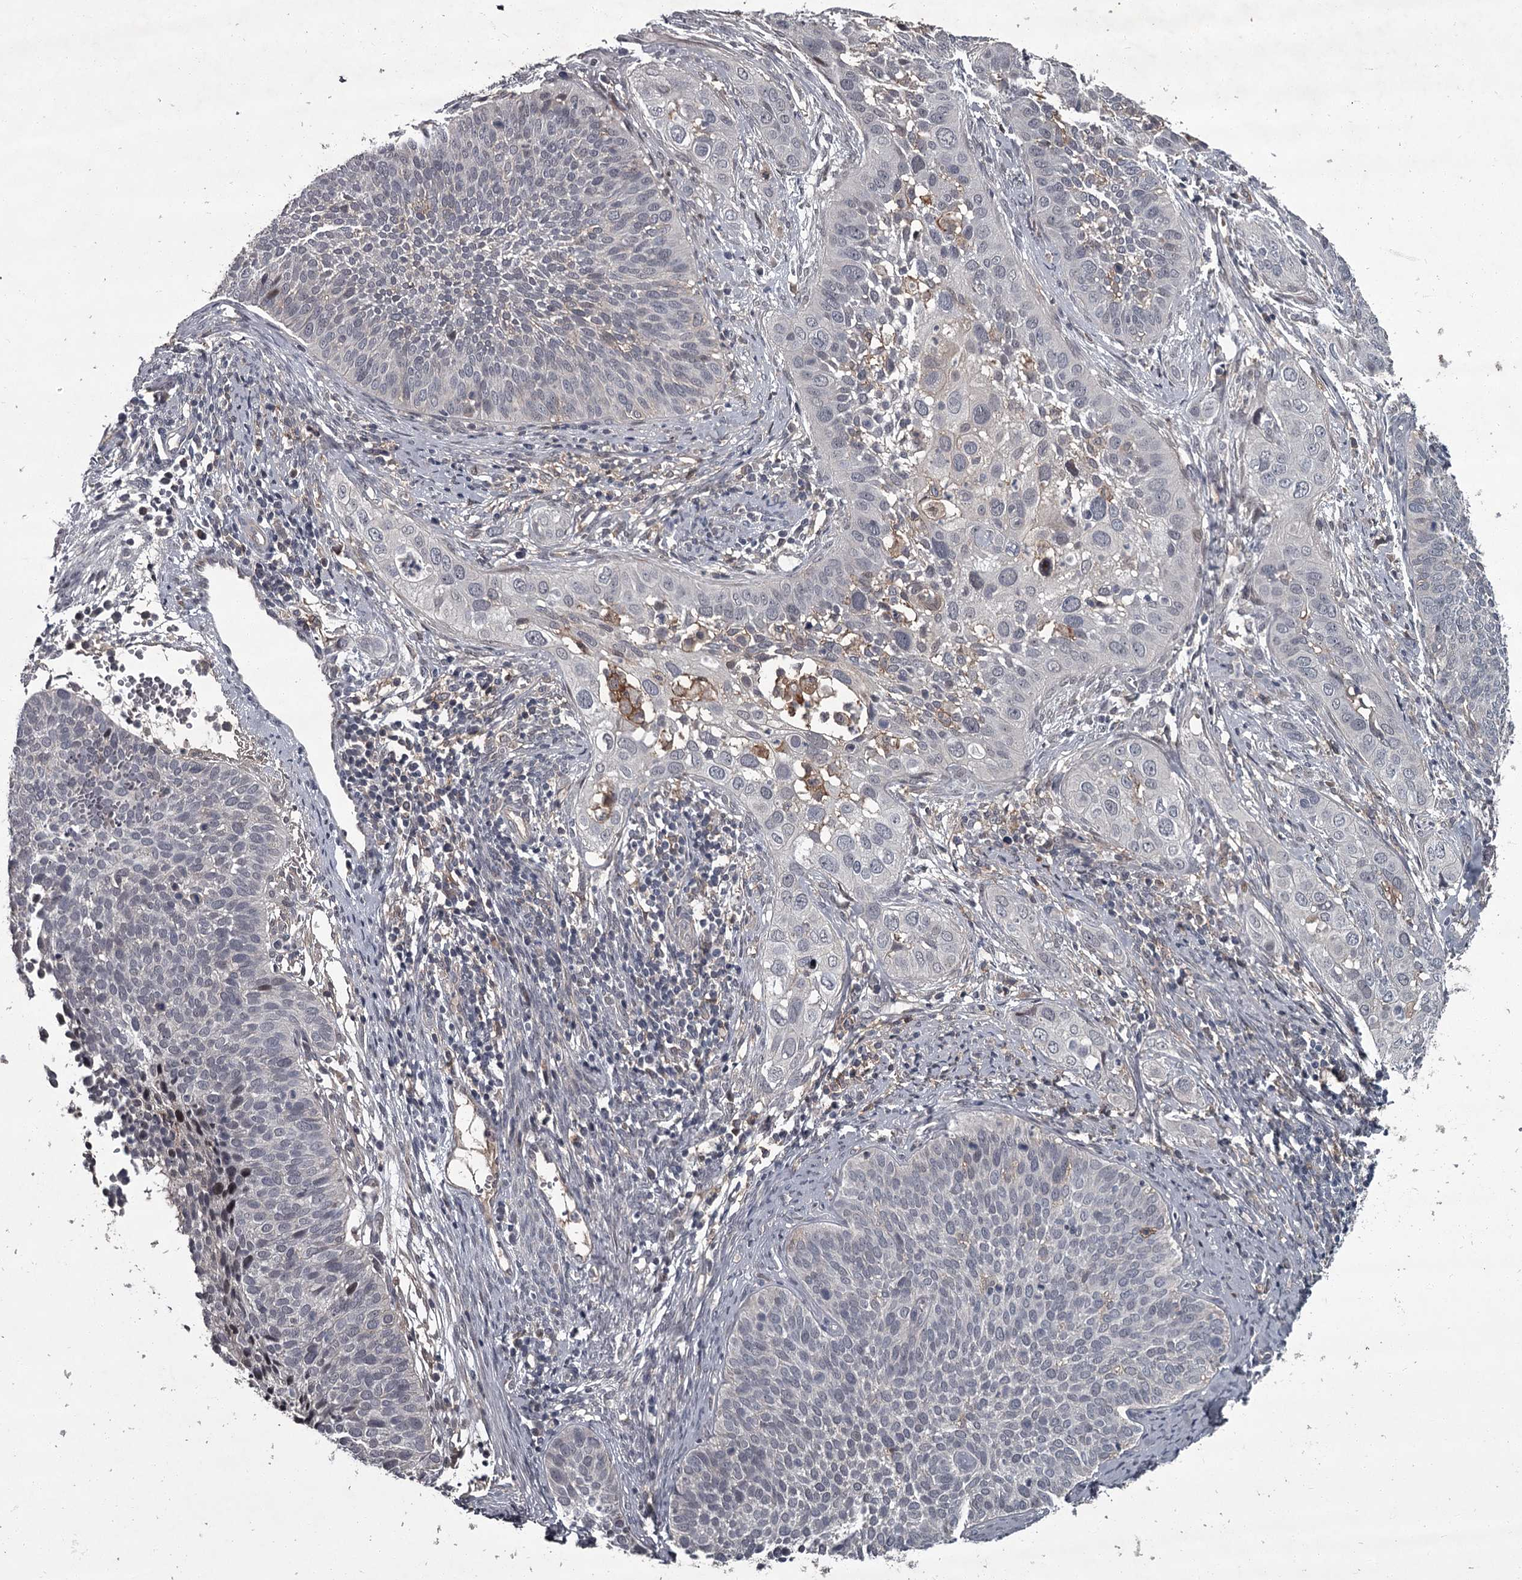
{"staining": {"intensity": "negative", "quantity": "none", "location": "none"}, "tissue": "cervical cancer", "cell_type": "Tumor cells", "image_type": "cancer", "snomed": [{"axis": "morphology", "description": "Squamous cell carcinoma, NOS"}, {"axis": "topography", "description": "Cervix"}], "caption": "A histopathology image of cervical cancer stained for a protein displays no brown staining in tumor cells.", "gene": "FLVCR2", "patient": {"sex": "female", "age": 34}}